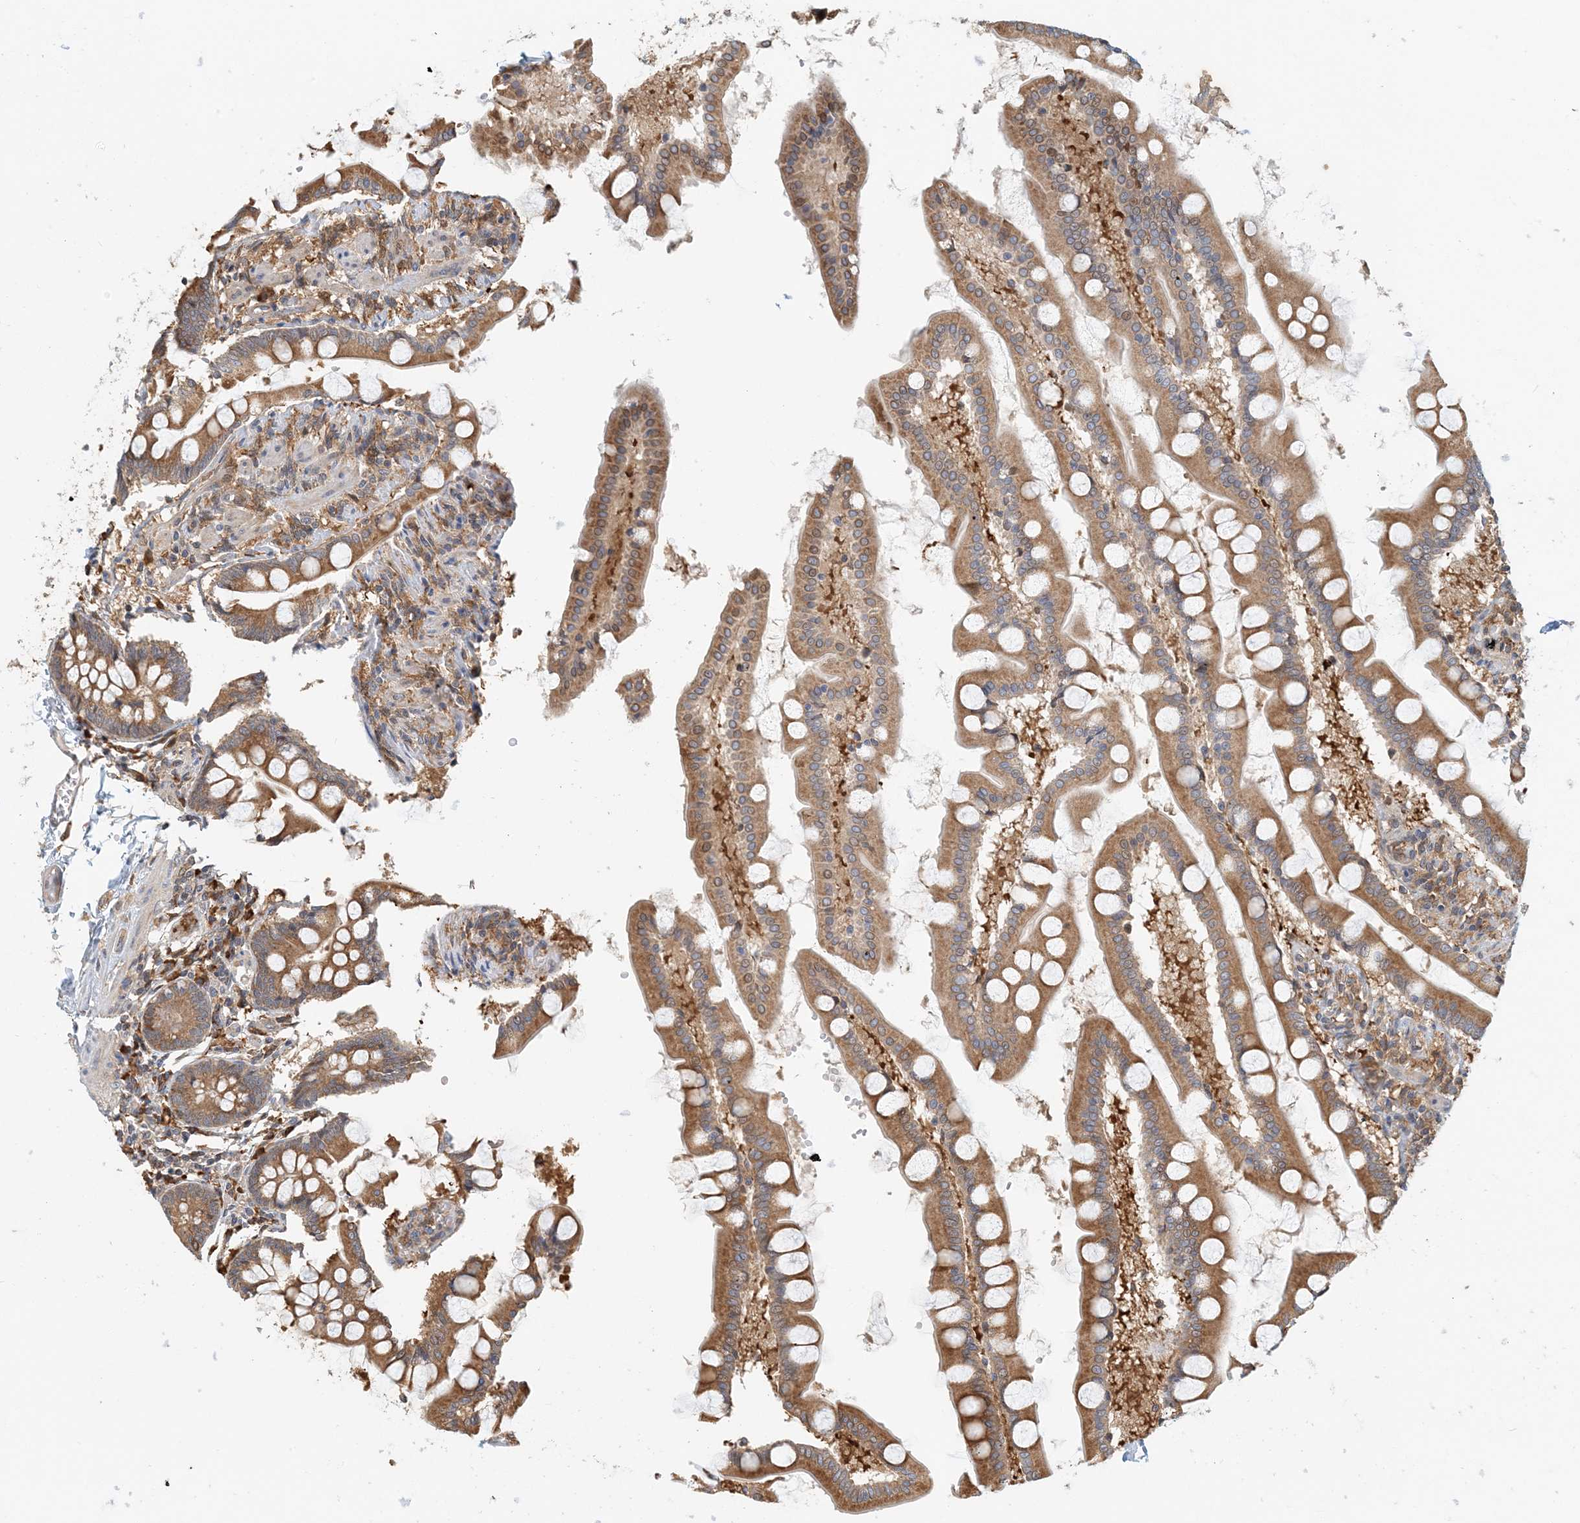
{"staining": {"intensity": "moderate", "quantity": ">75%", "location": "cytoplasmic/membranous"}, "tissue": "small intestine", "cell_type": "Glandular cells", "image_type": "normal", "snomed": [{"axis": "morphology", "description": "Normal tissue, NOS"}, {"axis": "topography", "description": "Small intestine"}], "caption": "Immunohistochemistry staining of benign small intestine, which demonstrates medium levels of moderate cytoplasmic/membranous positivity in about >75% of glandular cells indicating moderate cytoplasmic/membranous protein expression. The staining was performed using DAB (brown) for protein detection and nuclei were counterstained in hematoxylin (blue).", "gene": "HNMT", "patient": {"sex": "male", "age": 41}}